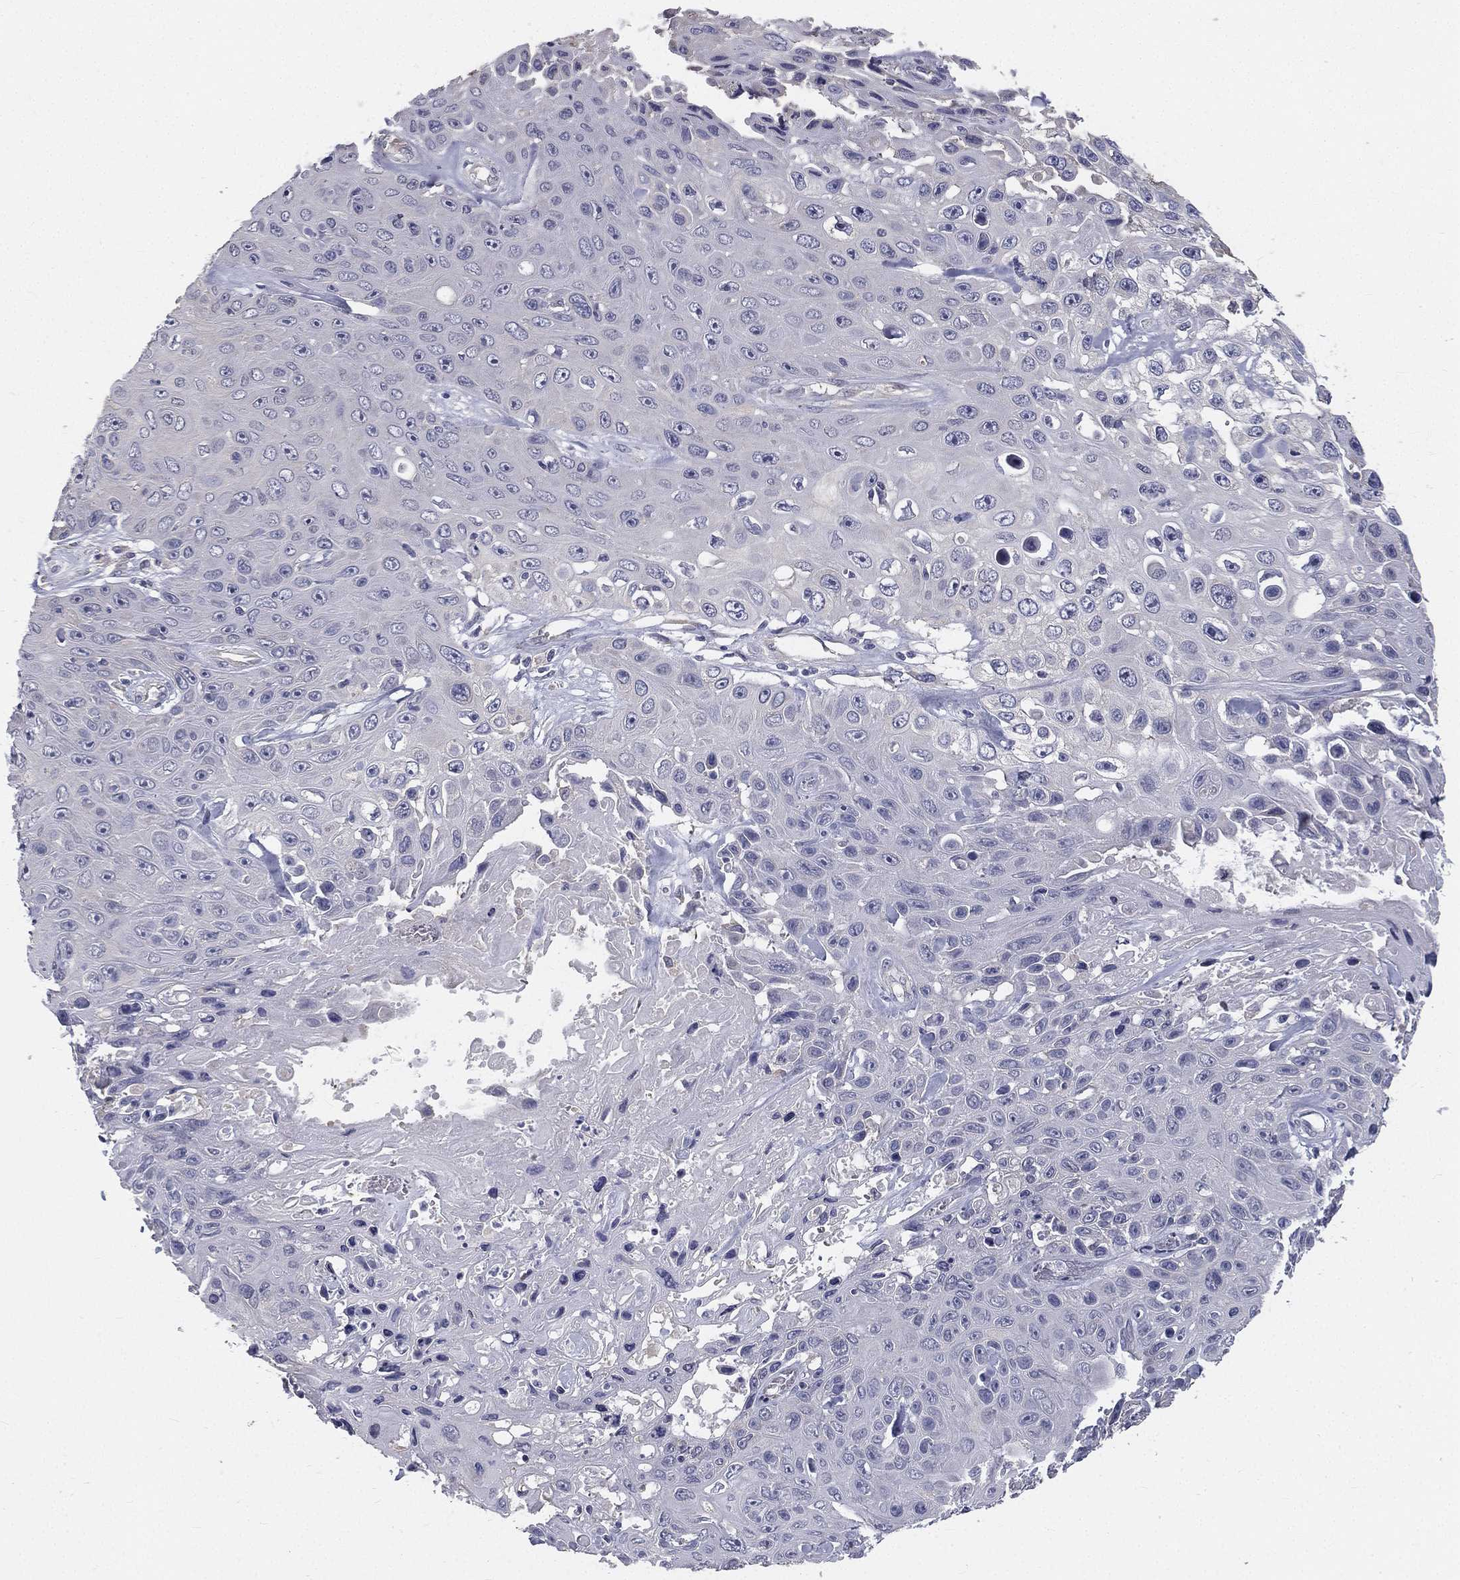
{"staining": {"intensity": "negative", "quantity": "none", "location": "none"}, "tissue": "skin cancer", "cell_type": "Tumor cells", "image_type": "cancer", "snomed": [{"axis": "morphology", "description": "Squamous cell carcinoma, NOS"}, {"axis": "topography", "description": "Skin"}], "caption": "Immunohistochemistry (IHC) photomicrograph of human skin cancer stained for a protein (brown), which demonstrates no positivity in tumor cells.", "gene": "MUC13", "patient": {"sex": "male", "age": 82}}